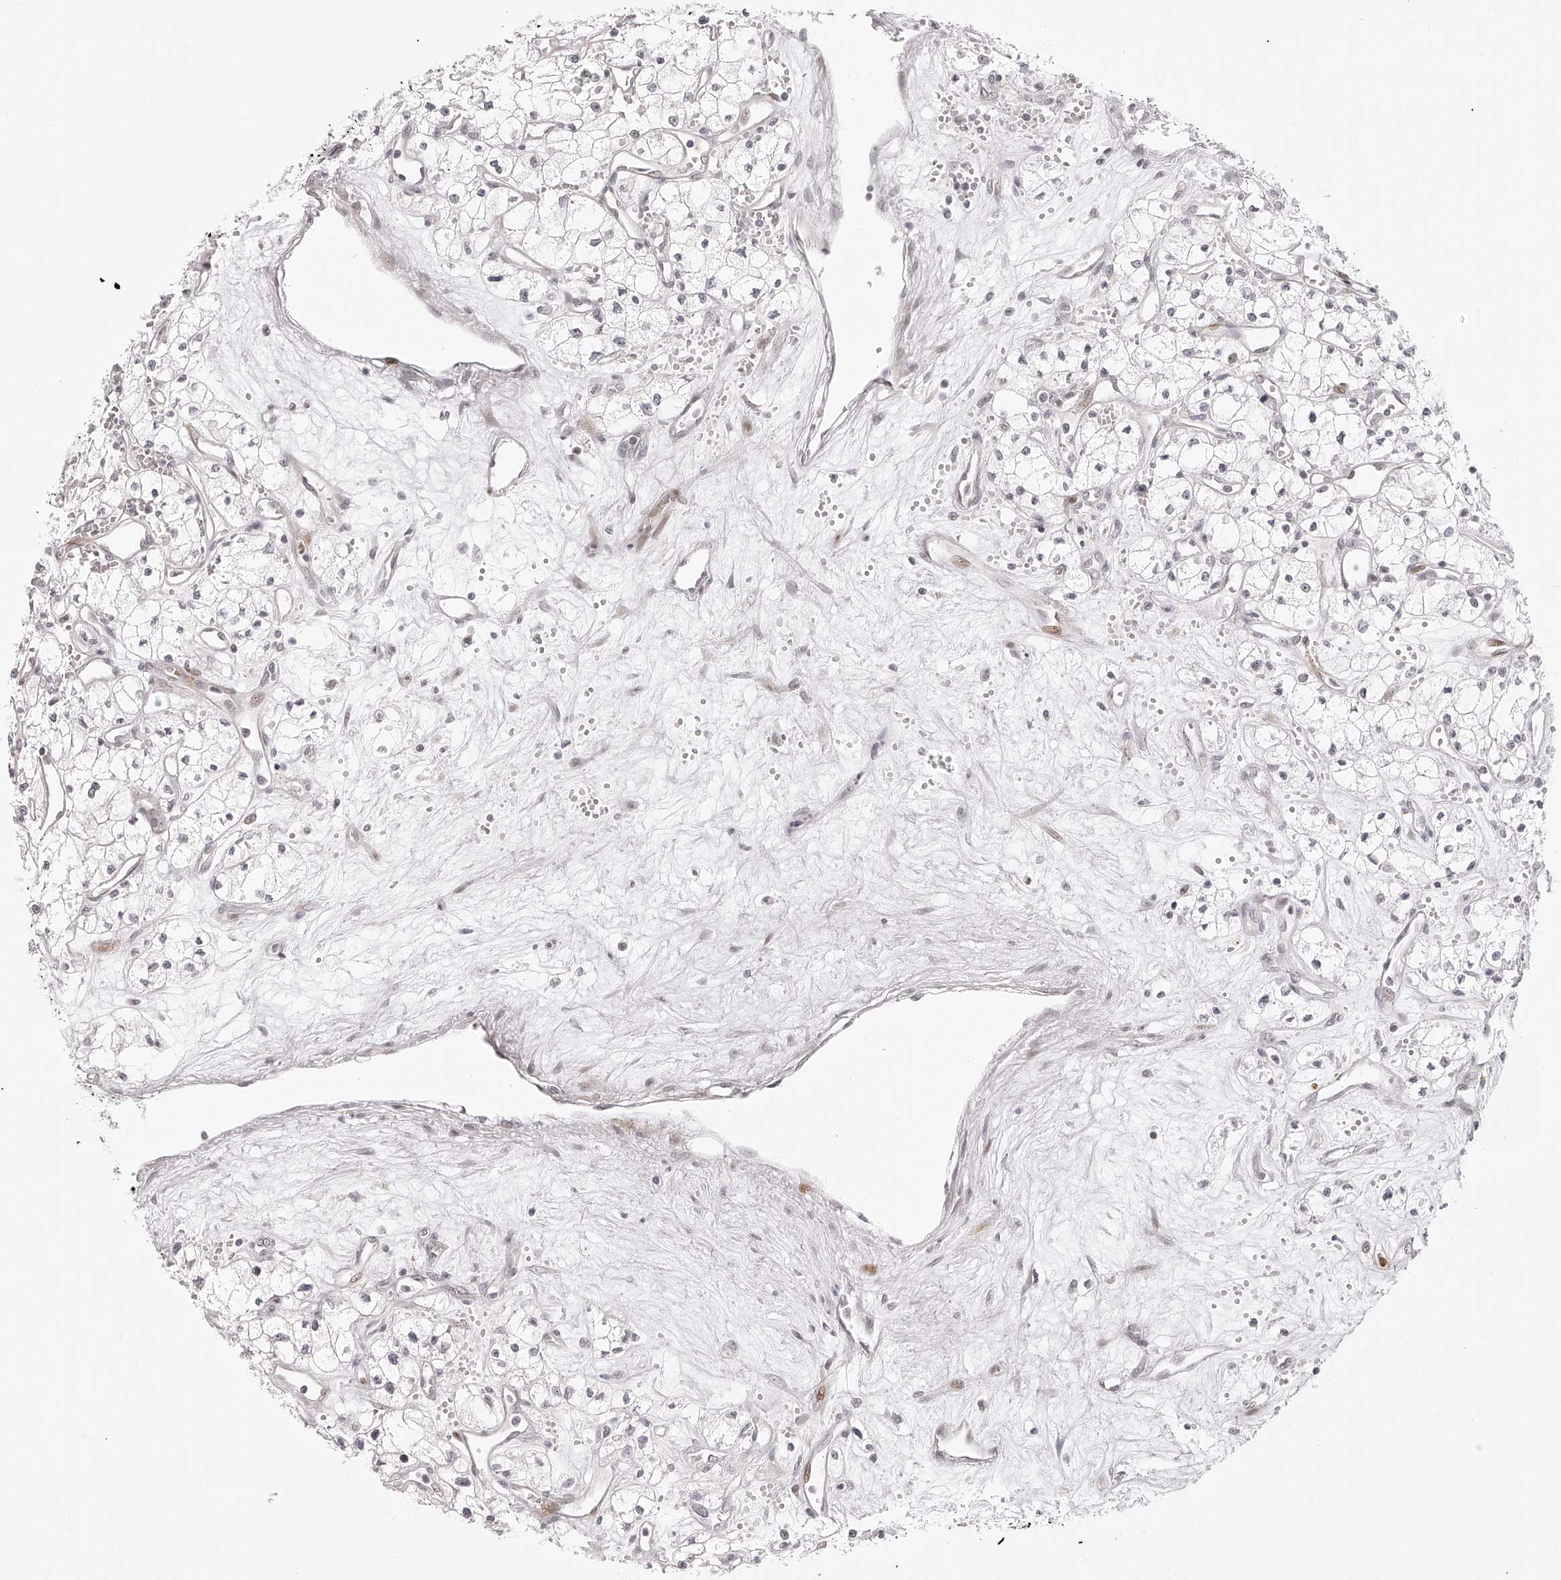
{"staining": {"intensity": "negative", "quantity": "none", "location": "none"}, "tissue": "renal cancer", "cell_type": "Tumor cells", "image_type": "cancer", "snomed": [{"axis": "morphology", "description": "Adenocarcinoma, NOS"}, {"axis": "topography", "description": "Kidney"}], "caption": "Immunohistochemistry (IHC) micrograph of neoplastic tissue: human renal cancer stained with DAB (3,3'-diaminobenzidine) reveals no significant protein expression in tumor cells. (DAB immunohistochemistry (IHC) visualized using brightfield microscopy, high magnification).", "gene": "PLEKHG1", "patient": {"sex": "male", "age": 59}}